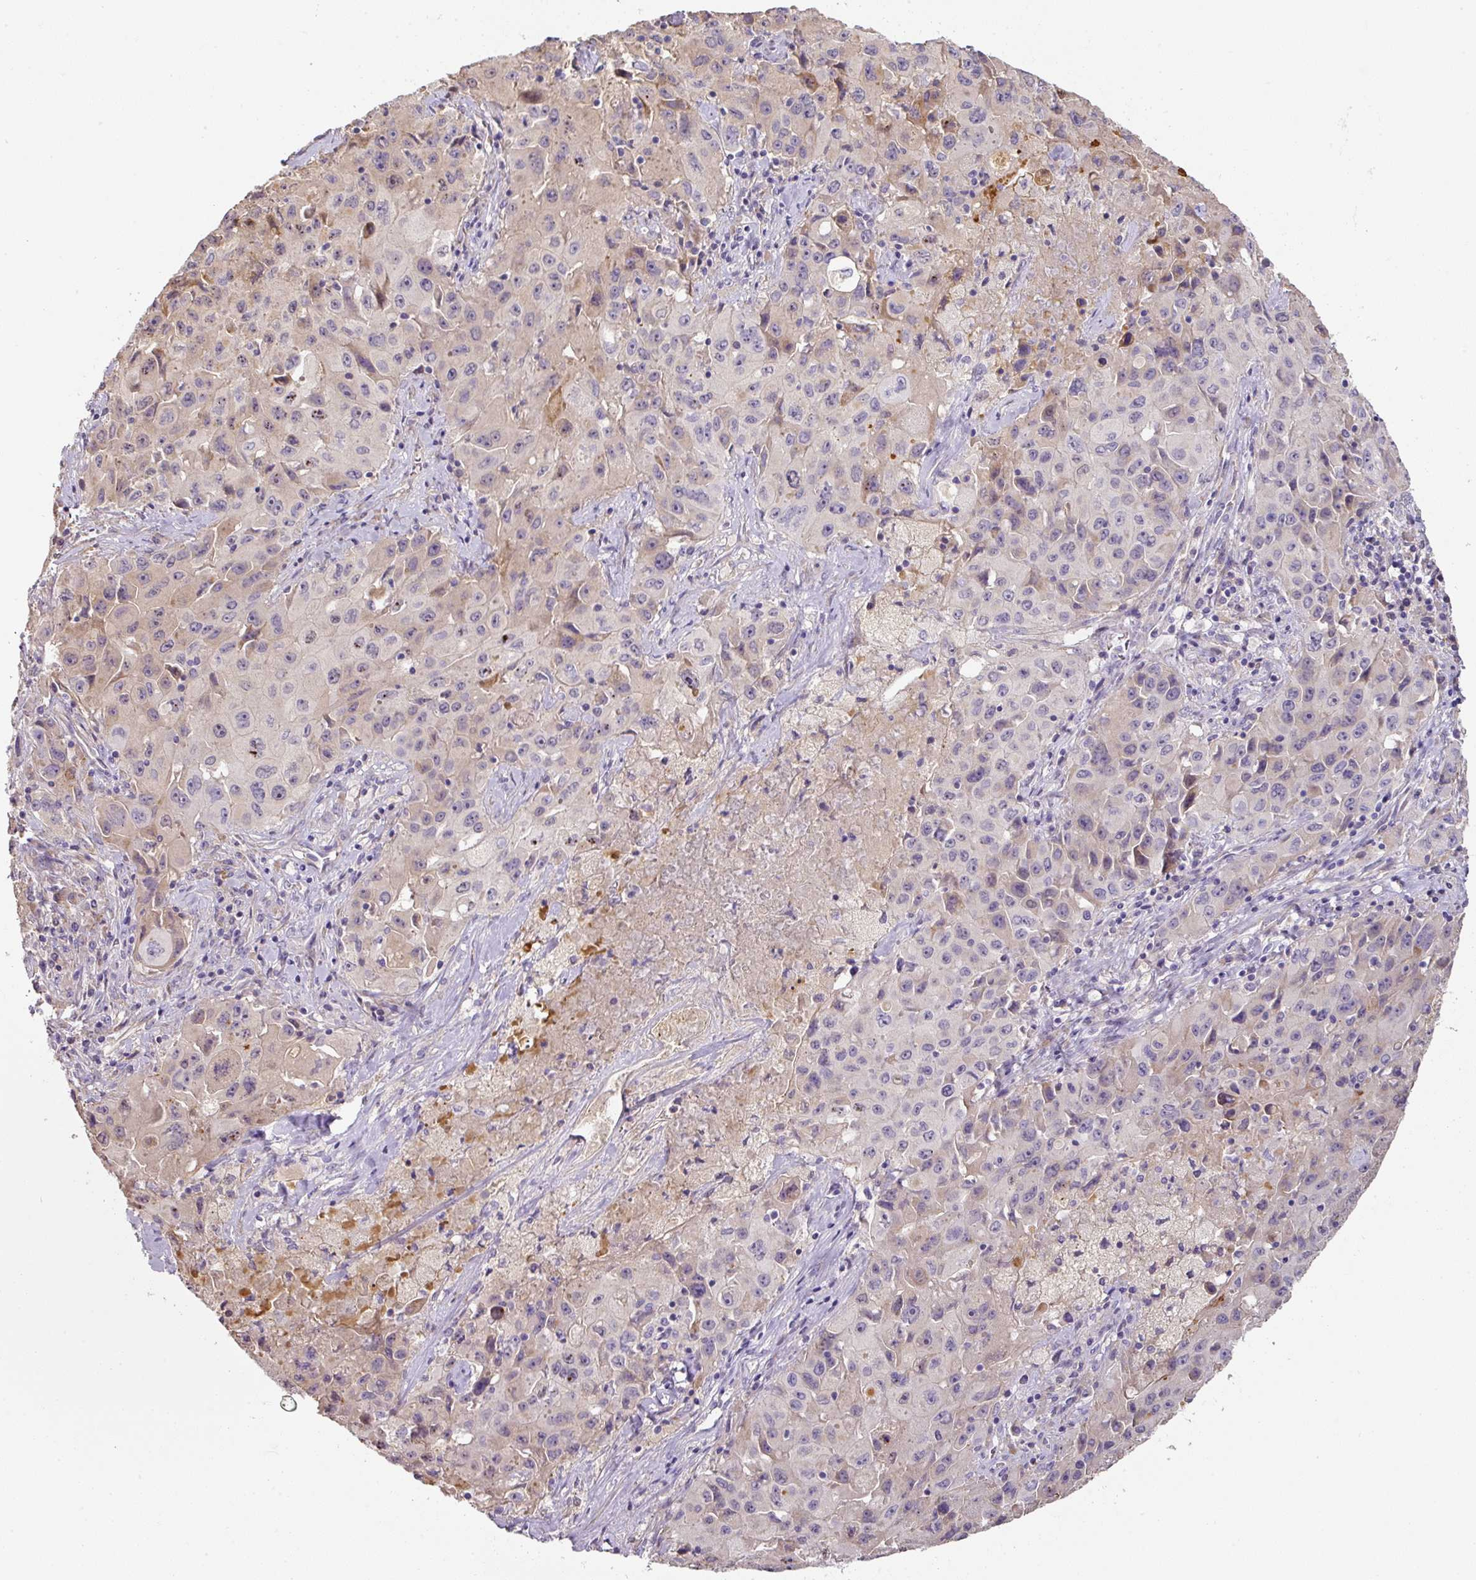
{"staining": {"intensity": "moderate", "quantity": "<25%", "location": "nuclear"}, "tissue": "lung cancer", "cell_type": "Tumor cells", "image_type": "cancer", "snomed": [{"axis": "morphology", "description": "Squamous cell carcinoma, NOS"}, {"axis": "topography", "description": "Lung"}], "caption": "The immunohistochemical stain shows moderate nuclear expression in tumor cells of squamous cell carcinoma (lung) tissue. The staining was performed using DAB, with brown indicating positive protein expression. Nuclei are stained blue with hematoxylin.", "gene": "CCZ1", "patient": {"sex": "male", "age": 63}}